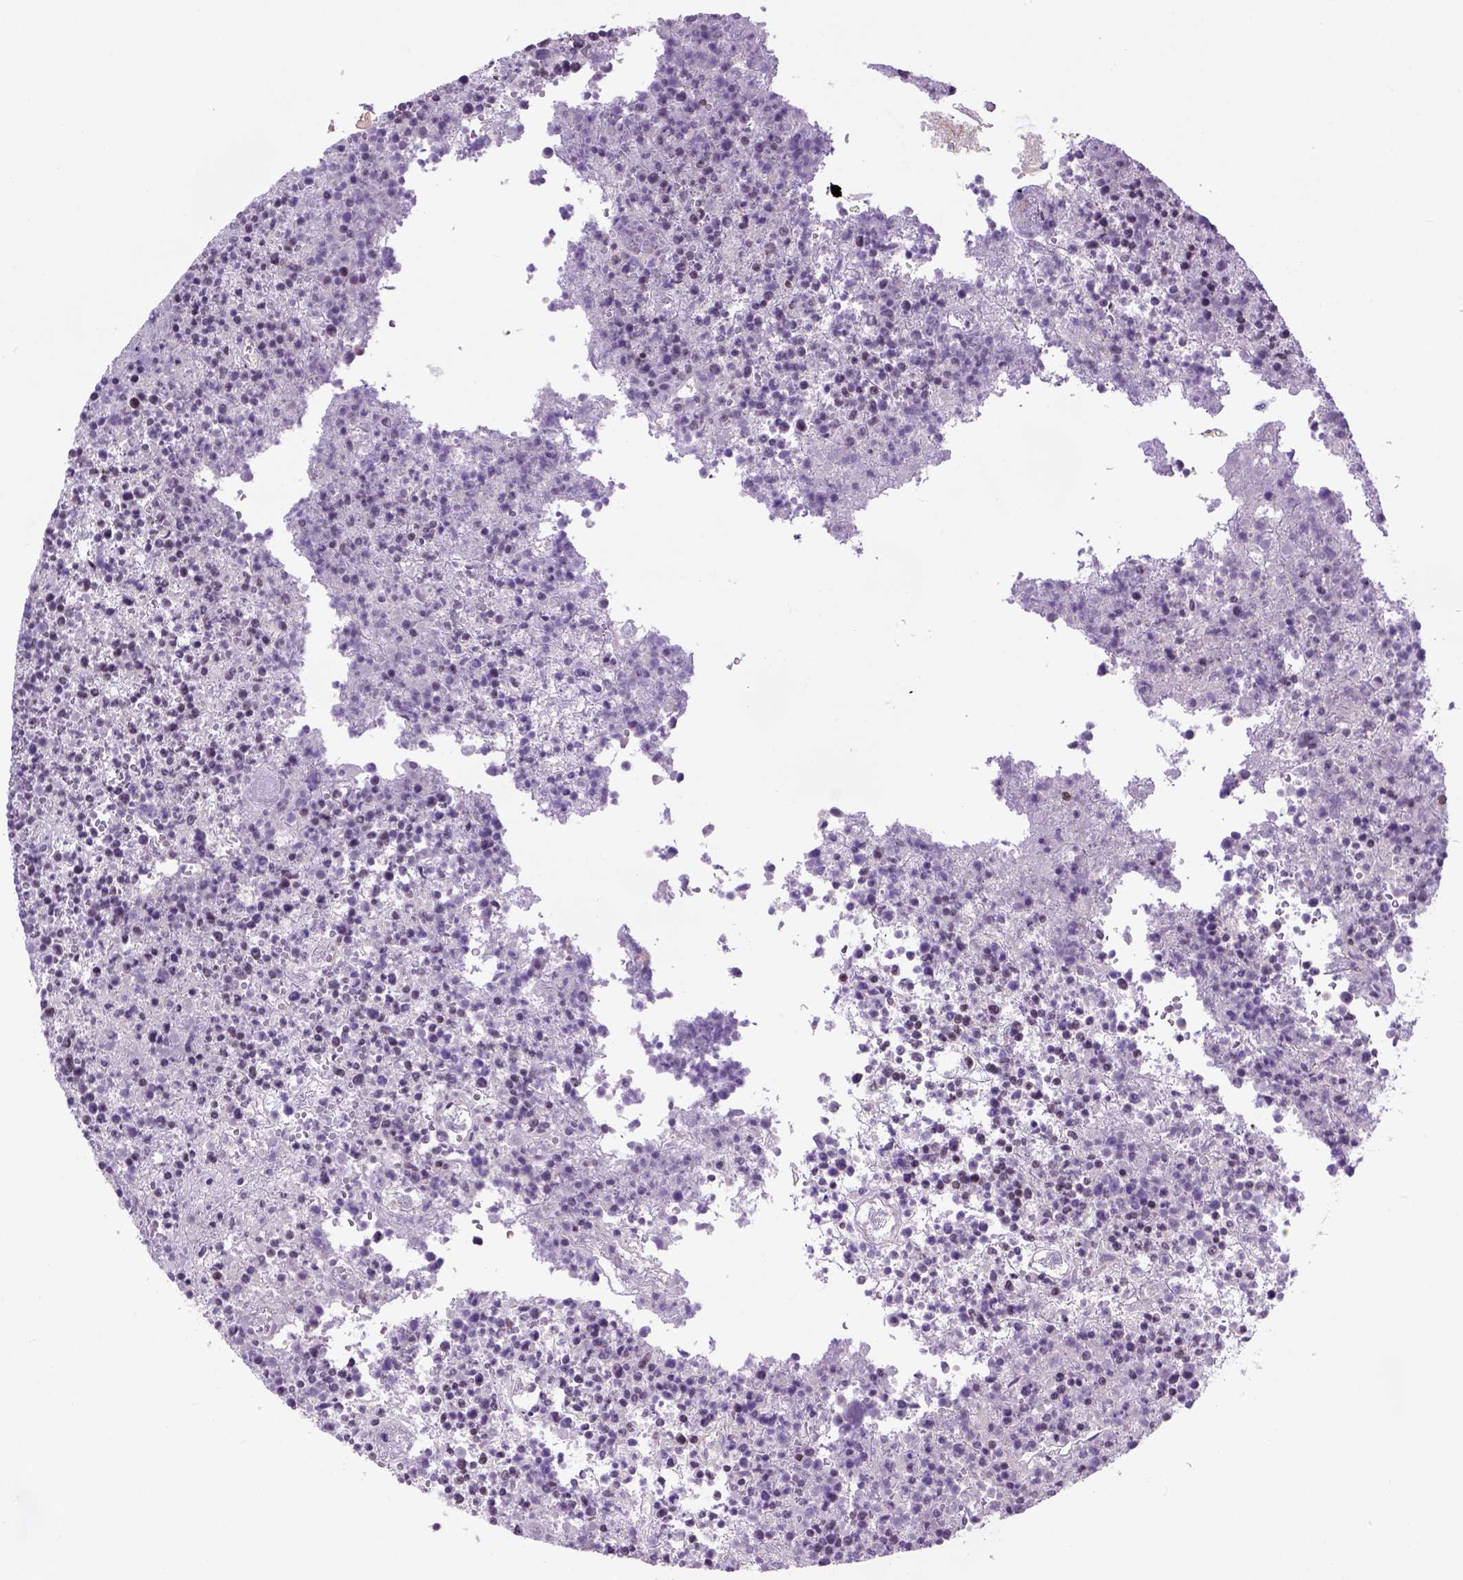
{"staining": {"intensity": "negative", "quantity": "none", "location": "none"}, "tissue": "lymphoma", "cell_type": "Tumor cells", "image_type": "cancer", "snomed": [{"axis": "morphology", "description": "Malignant lymphoma, non-Hodgkin's type, High grade"}, {"axis": "topography", "description": "Lymph node"}], "caption": "Tumor cells show no significant expression in lymphoma. (Stains: DAB (3,3'-diaminobenzidine) immunohistochemistry with hematoxylin counter stain, Microscopy: brightfield microscopy at high magnification).", "gene": "CASKIN2", "patient": {"sex": "male", "age": 13}}